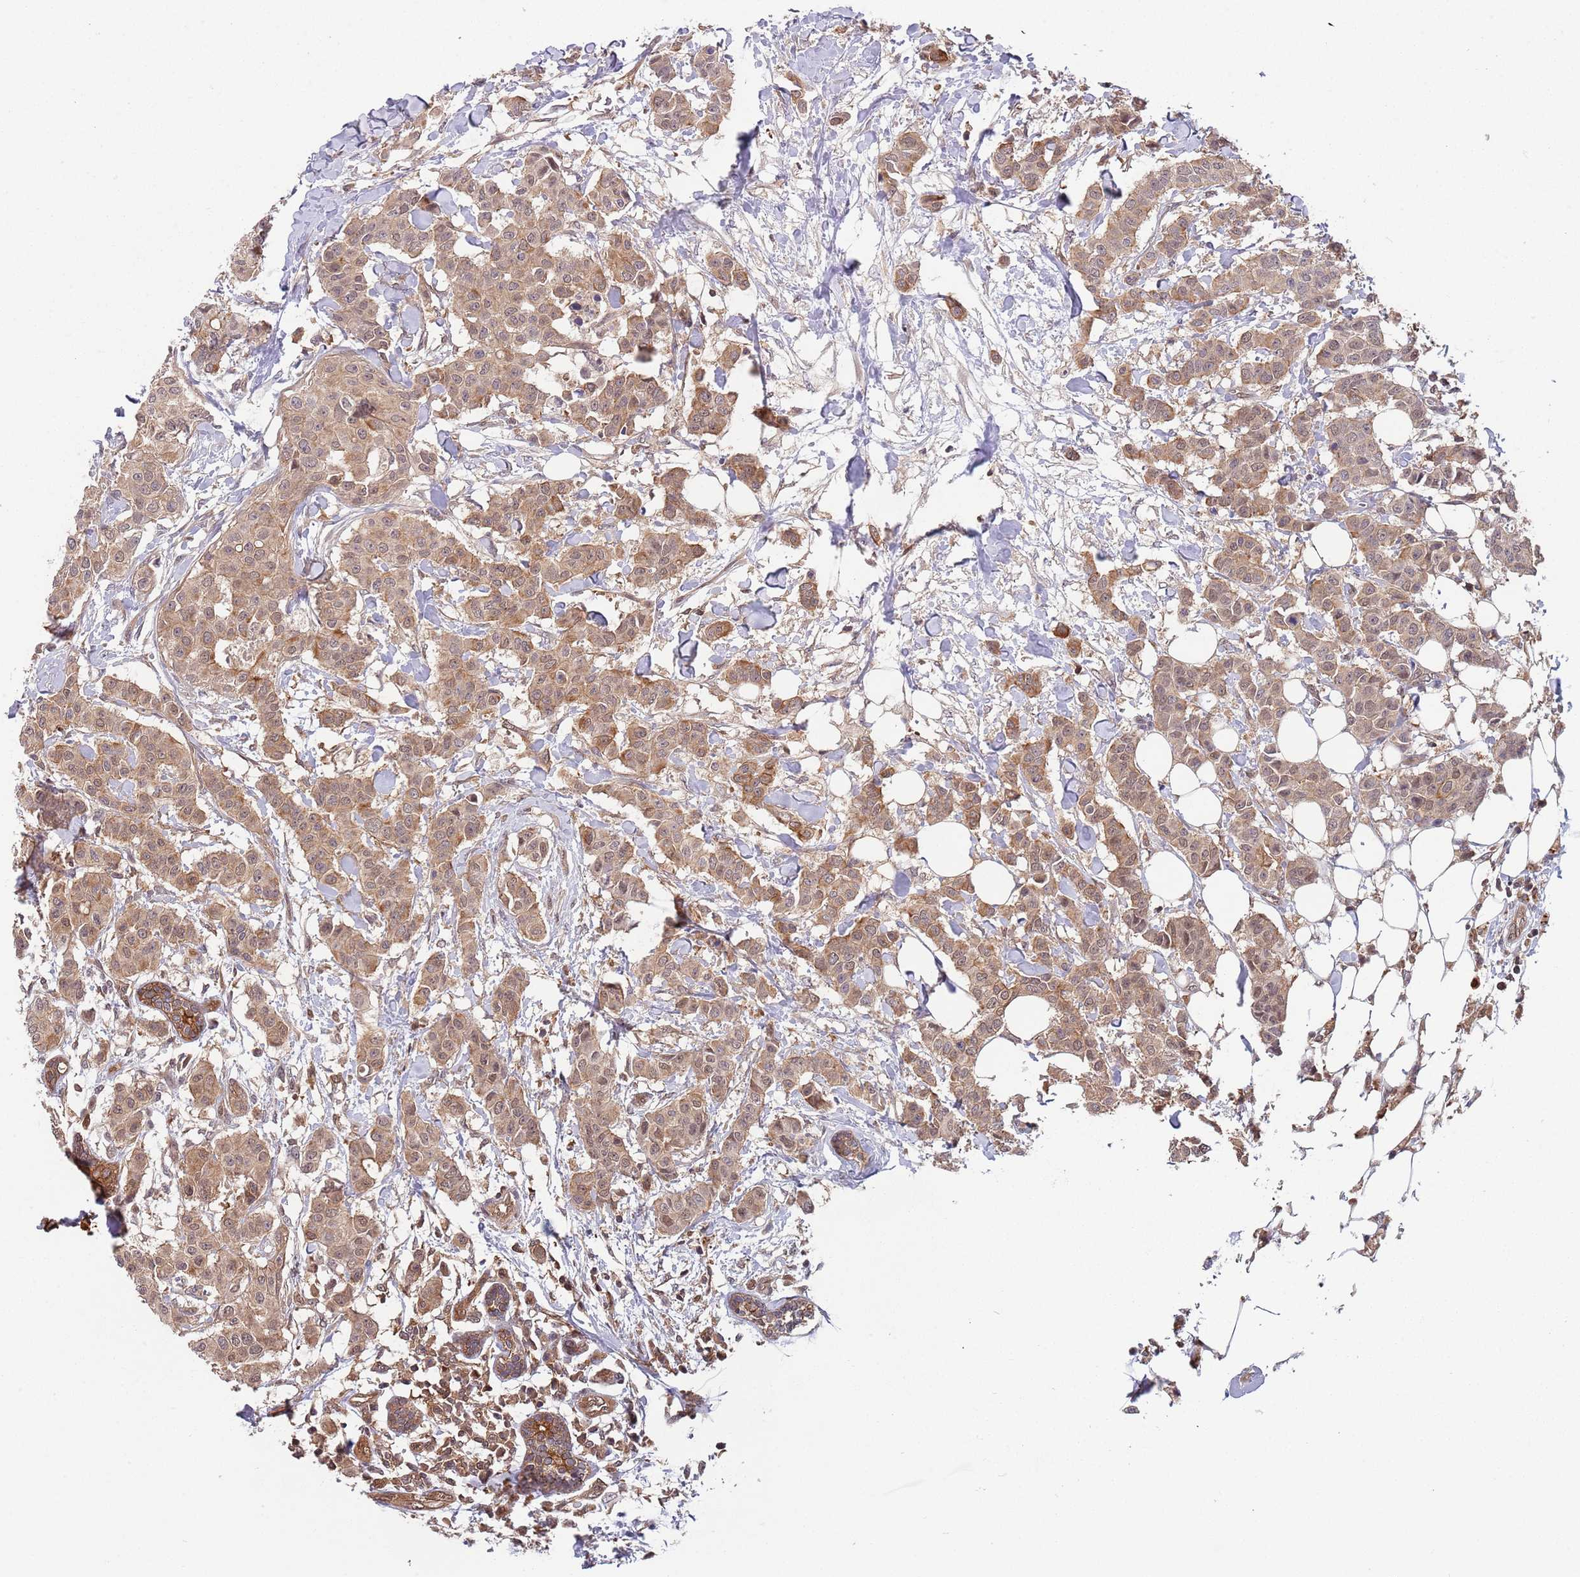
{"staining": {"intensity": "moderate", "quantity": ">75%", "location": "cytoplasmic/membranous"}, "tissue": "breast cancer", "cell_type": "Tumor cells", "image_type": "cancer", "snomed": [{"axis": "morphology", "description": "Duct carcinoma"}, {"axis": "topography", "description": "Breast"}], "caption": "Human infiltrating ductal carcinoma (breast) stained with a brown dye exhibits moderate cytoplasmic/membranous positive staining in approximately >75% of tumor cells.", "gene": "GSDMD", "patient": {"sex": "female", "age": 40}}